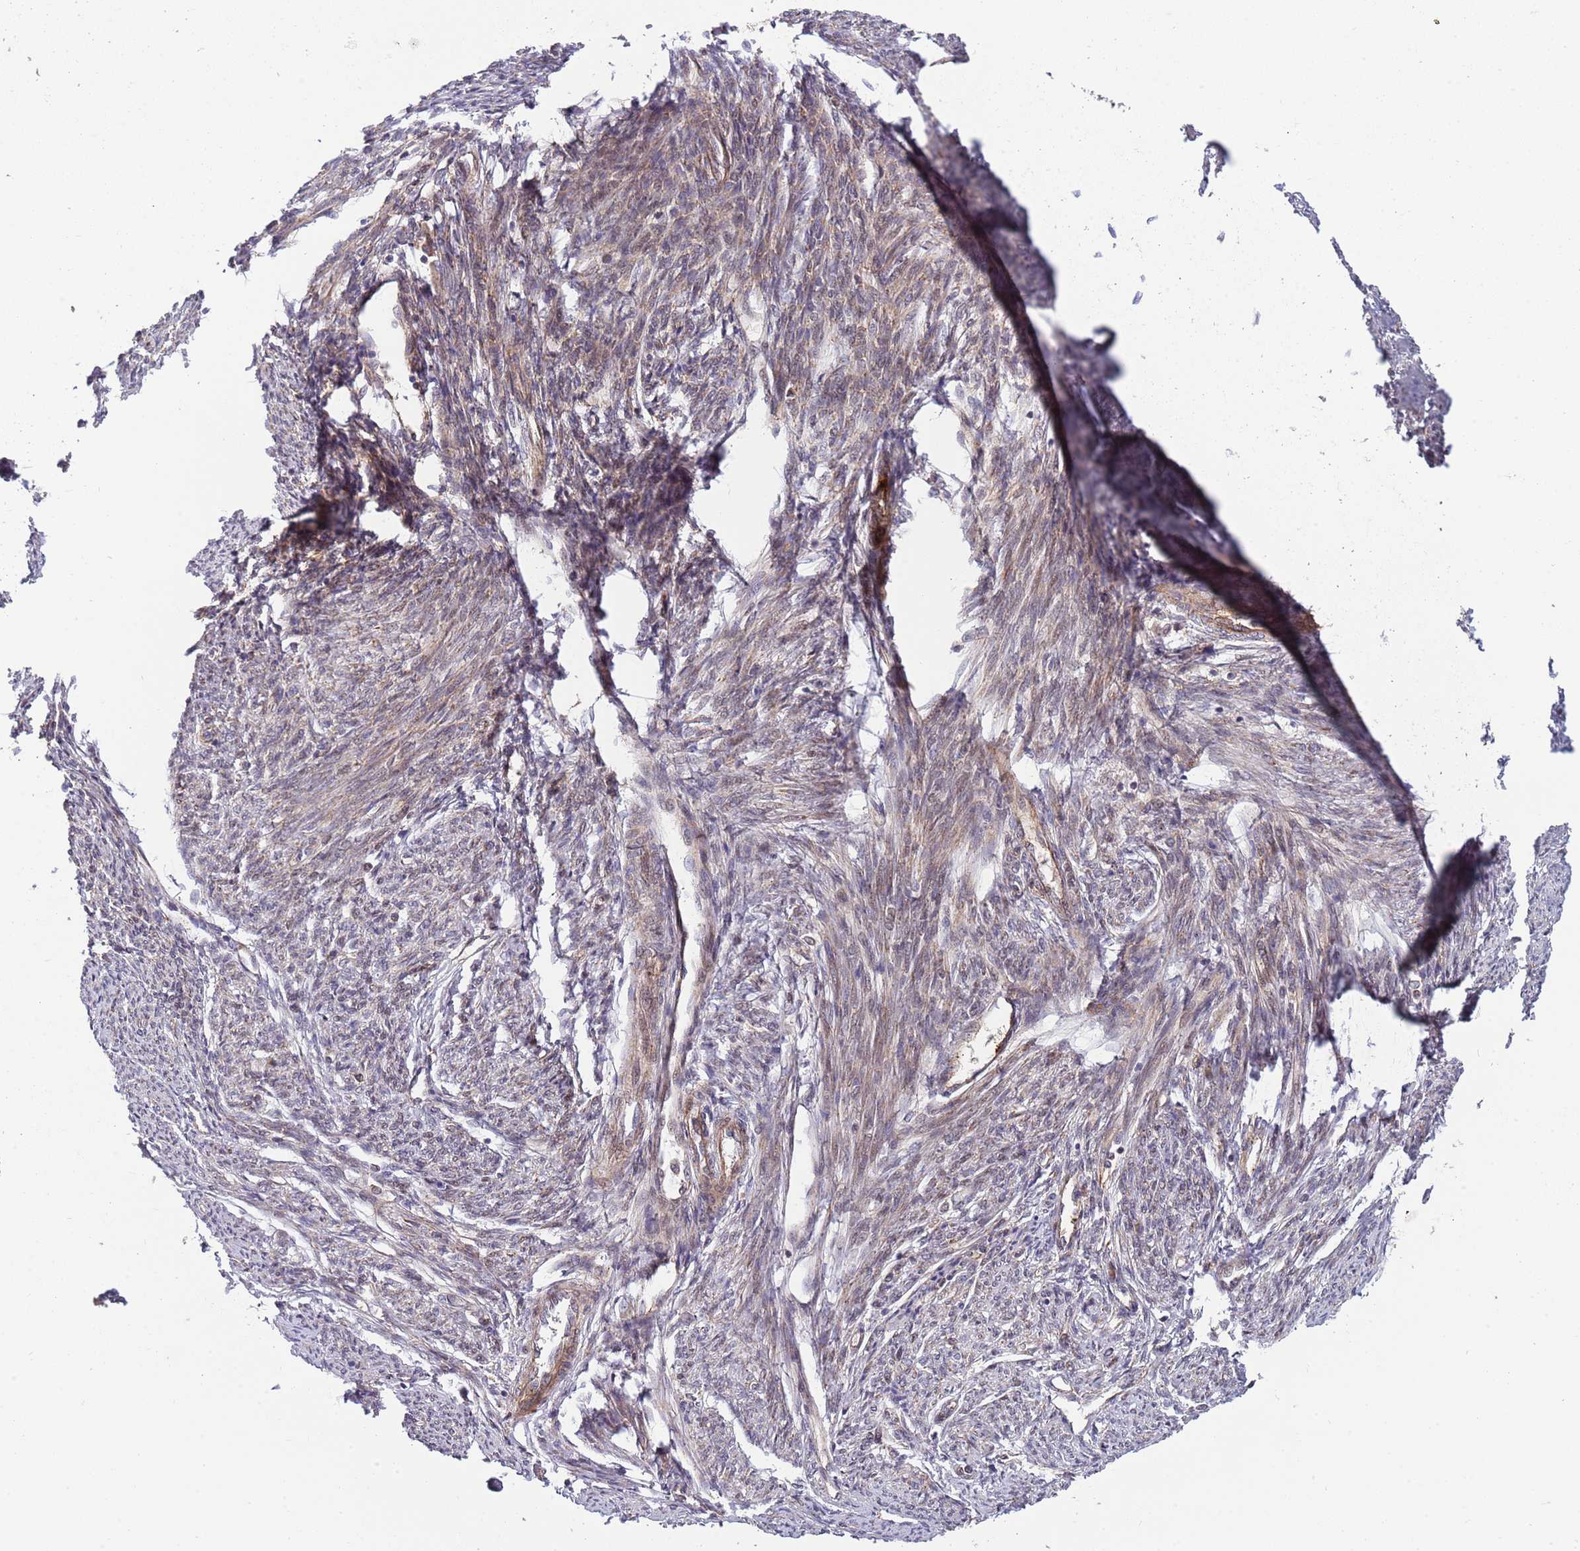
{"staining": {"intensity": "weak", "quantity": "25%-75%", "location": "cytoplasmic/membranous"}, "tissue": "smooth muscle", "cell_type": "Smooth muscle cells", "image_type": "normal", "snomed": [{"axis": "morphology", "description": "Normal tissue, NOS"}, {"axis": "topography", "description": "Smooth muscle"}, {"axis": "topography", "description": "Uterus"}], "caption": "High-magnification brightfield microscopy of benign smooth muscle stained with DAB (brown) and counterstained with hematoxylin (blue). smooth muscle cells exhibit weak cytoplasmic/membranous staining is present in approximately25%-75% of cells. (DAB IHC with brightfield microscopy, high magnification).", "gene": "NT5DC4", "patient": {"sex": "female", "age": 59}}